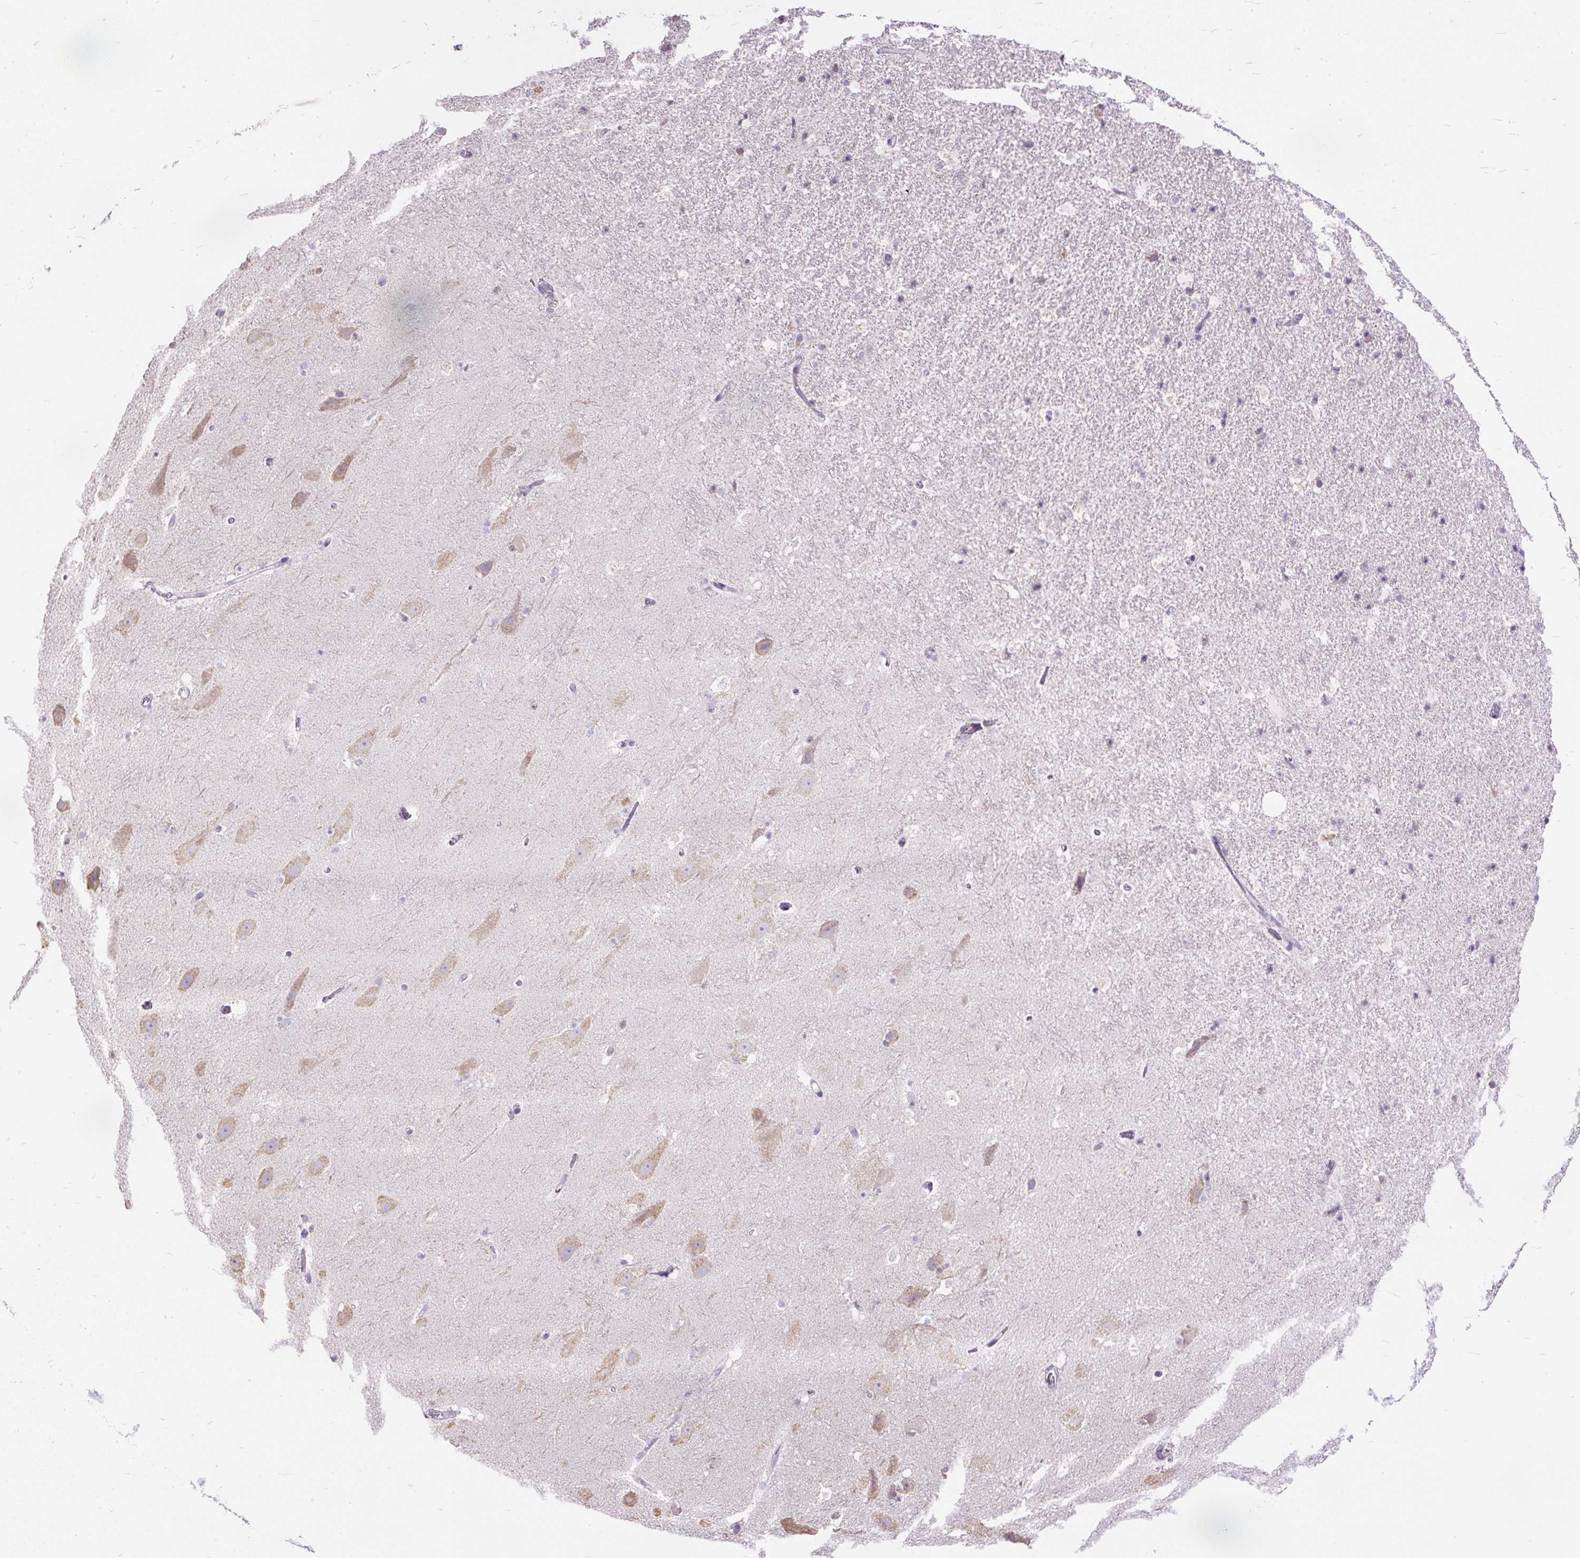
{"staining": {"intensity": "weak", "quantity": "<25%", "location": "cytoplasmic/membranous"}, "tissue": "hippocampus", "cell_type": "Glial cells", "image_type": "normal", "snomed": [{"axis": "morphology", "description": "Normal tissue, NOS"}, {"axis": "topography", "description": "Hippocampus"}], "caption": "Glial cells are negative for brown protein staining in normal hippocampus. The staining is performed using DAB brown chromogen with nuclei counter-stained in using hematoxylin.", "gene": "GBX1", "patient": {"sex": "male", "age": 37}}